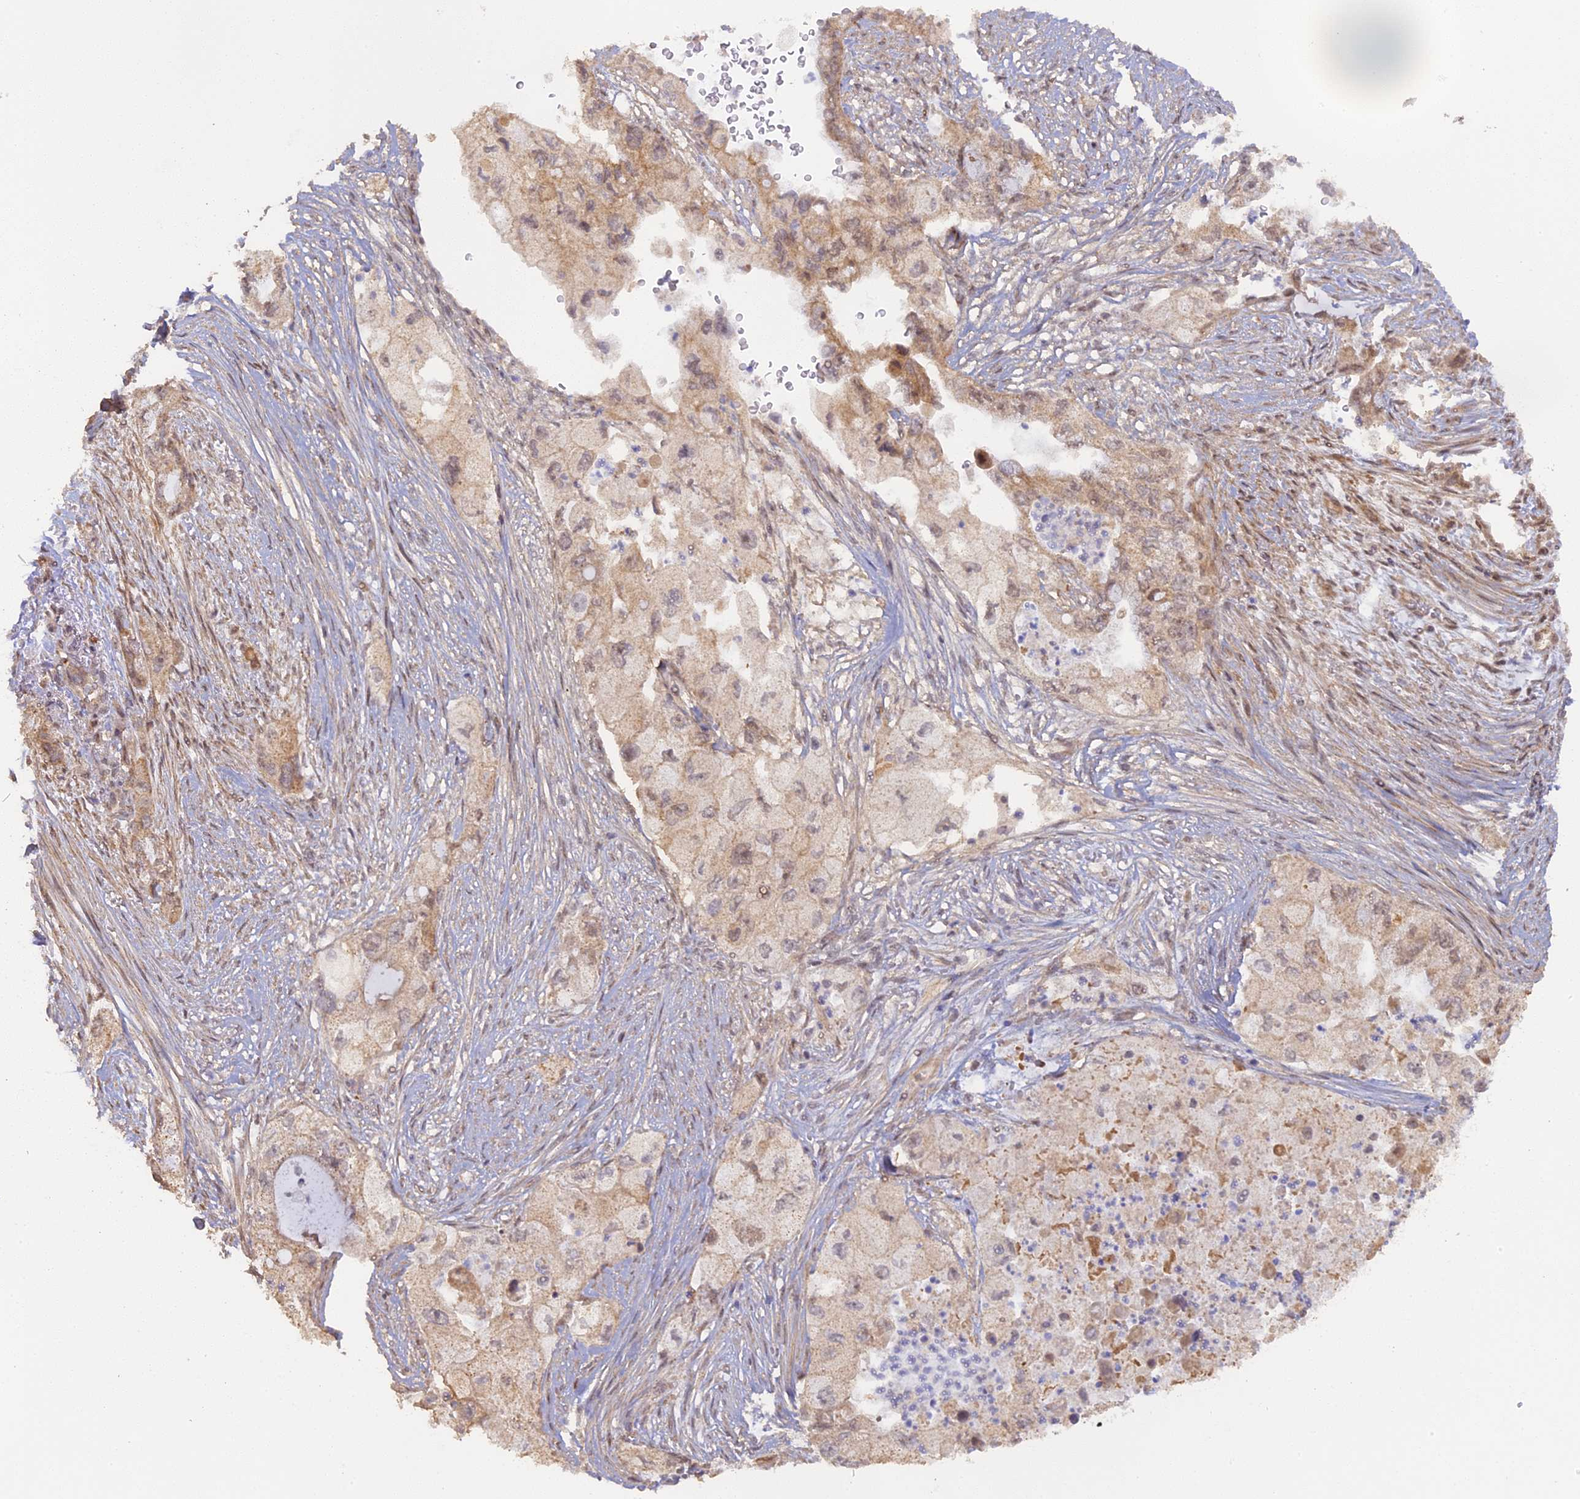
{"staining": {"intensity": "moderate", "quantity": "25%-75%", "location": "cytoplasmic/membranous"}, "tissue": "pancreatic cancer", "cell_type": "Tumor cells", "image_type": "cancer", "snomed": [{"axis": "morphology", "description": "Adenocarcinoma, NOS"}, {"axis": "topography", "description": "Pancreas"}], "caption": "Tumor cells exhibit medium levels of moderate cytoplasmic/membranous positivity in approximately 25%-75% of cells in human pancreatic cancer (adenocarcinoma). (DAB (3,3'-diaminobenzidine) IHC, brown staining for protein, blue staining for nuclei).", "gene": "MYBL2", "patient": {"sex": "female", "age": 73}}